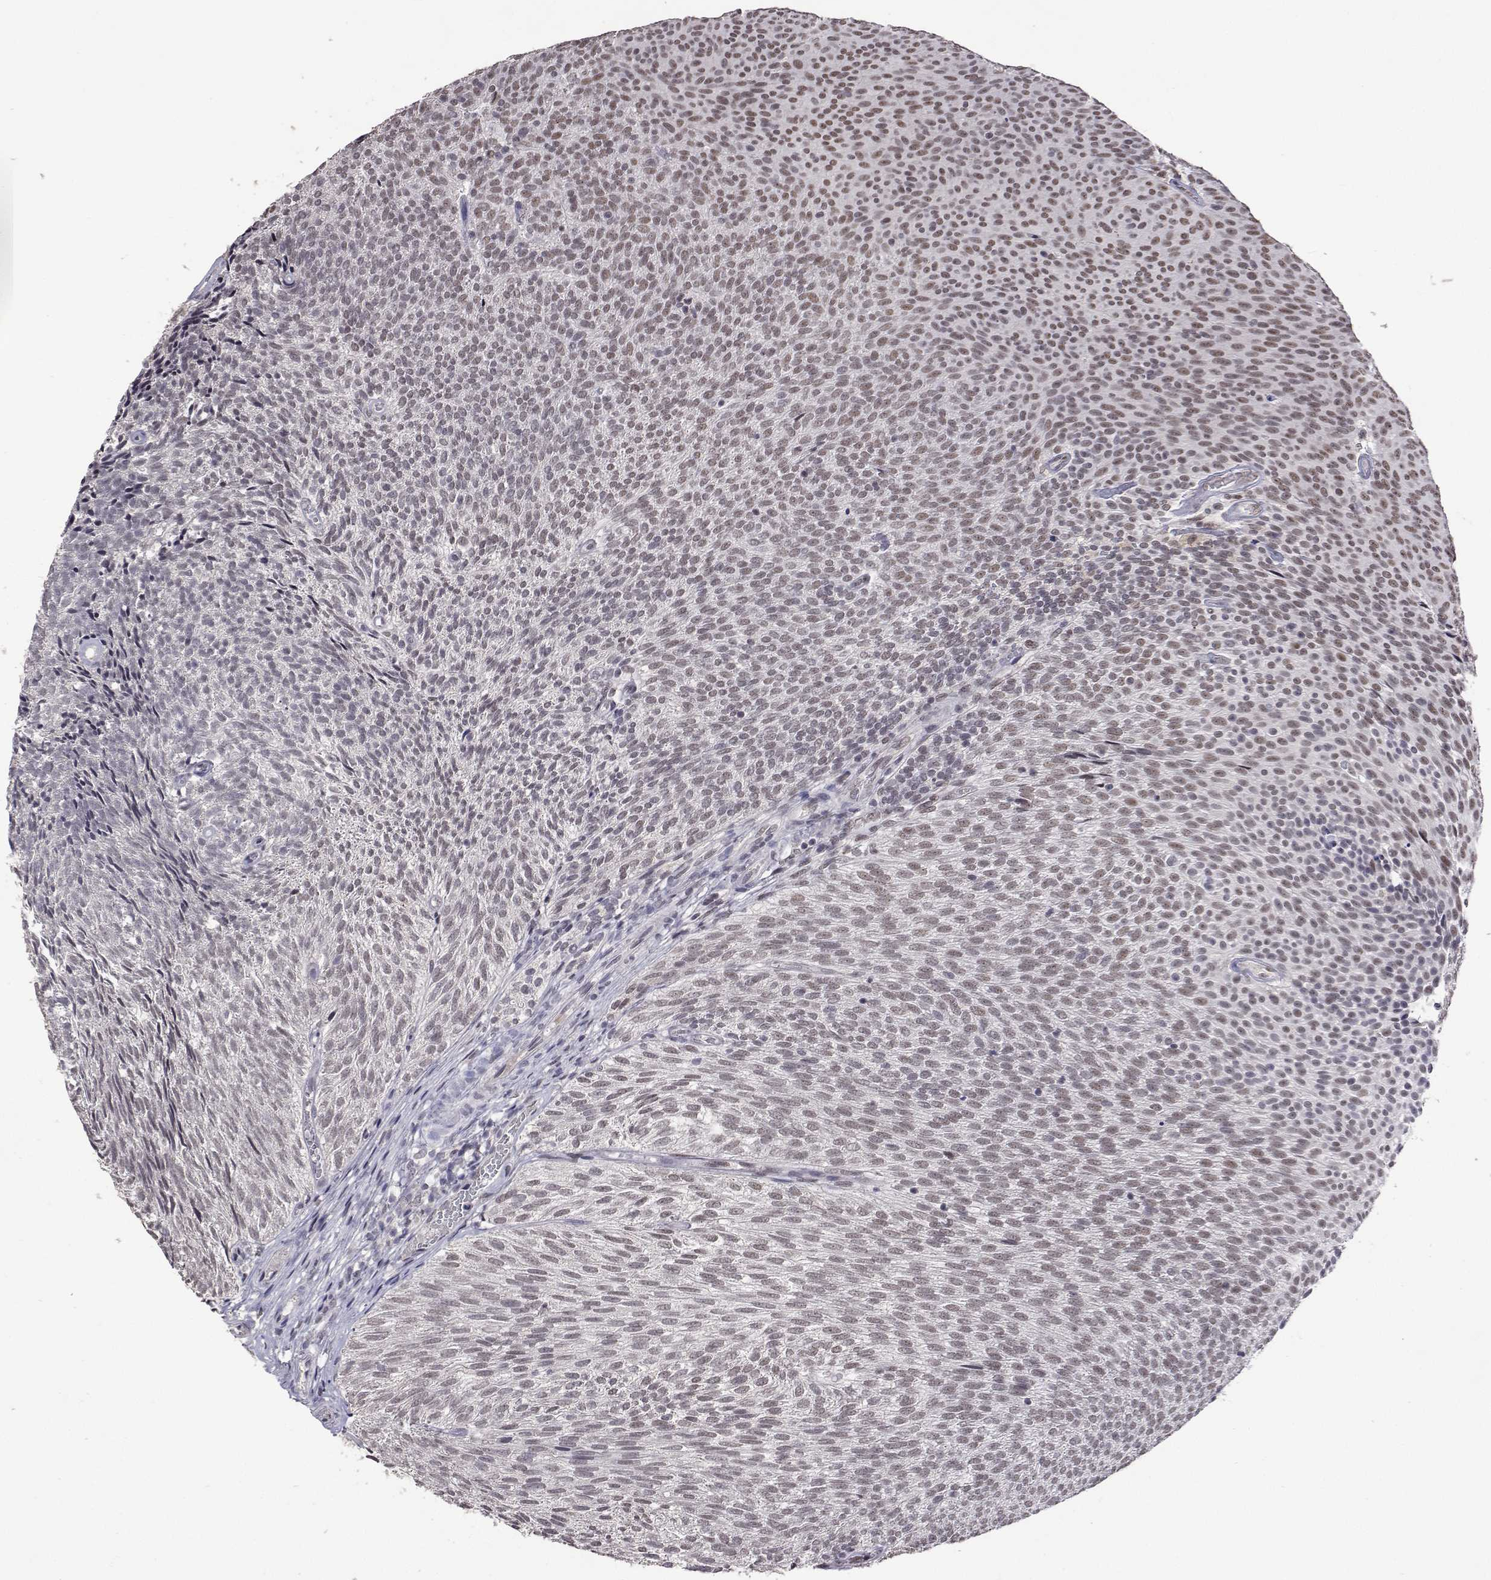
{"staining": {"intensity": "weak", "quantity": "25%-75%", "location": "nuclear"}, "tissue": "urothelial cancer", "cell_type": "Tumor cells", "image_type": "cancer", "snomed": [{"axis": "morphology", "description": "Urothelial carcinoma, Low grade"}, {"axis": "topography", "description": "Urinary bladder"}], "caption": "IHC (DAB) staining of urothelial cancer reveals weak nuclear protein positivity in about 25%-75% of tumor cells. (brown staining indicates protein expression, while blue staining denotes nuclei).", "gene": "HNRNPA0", "patient": {"sex": "male", "age": 77}}